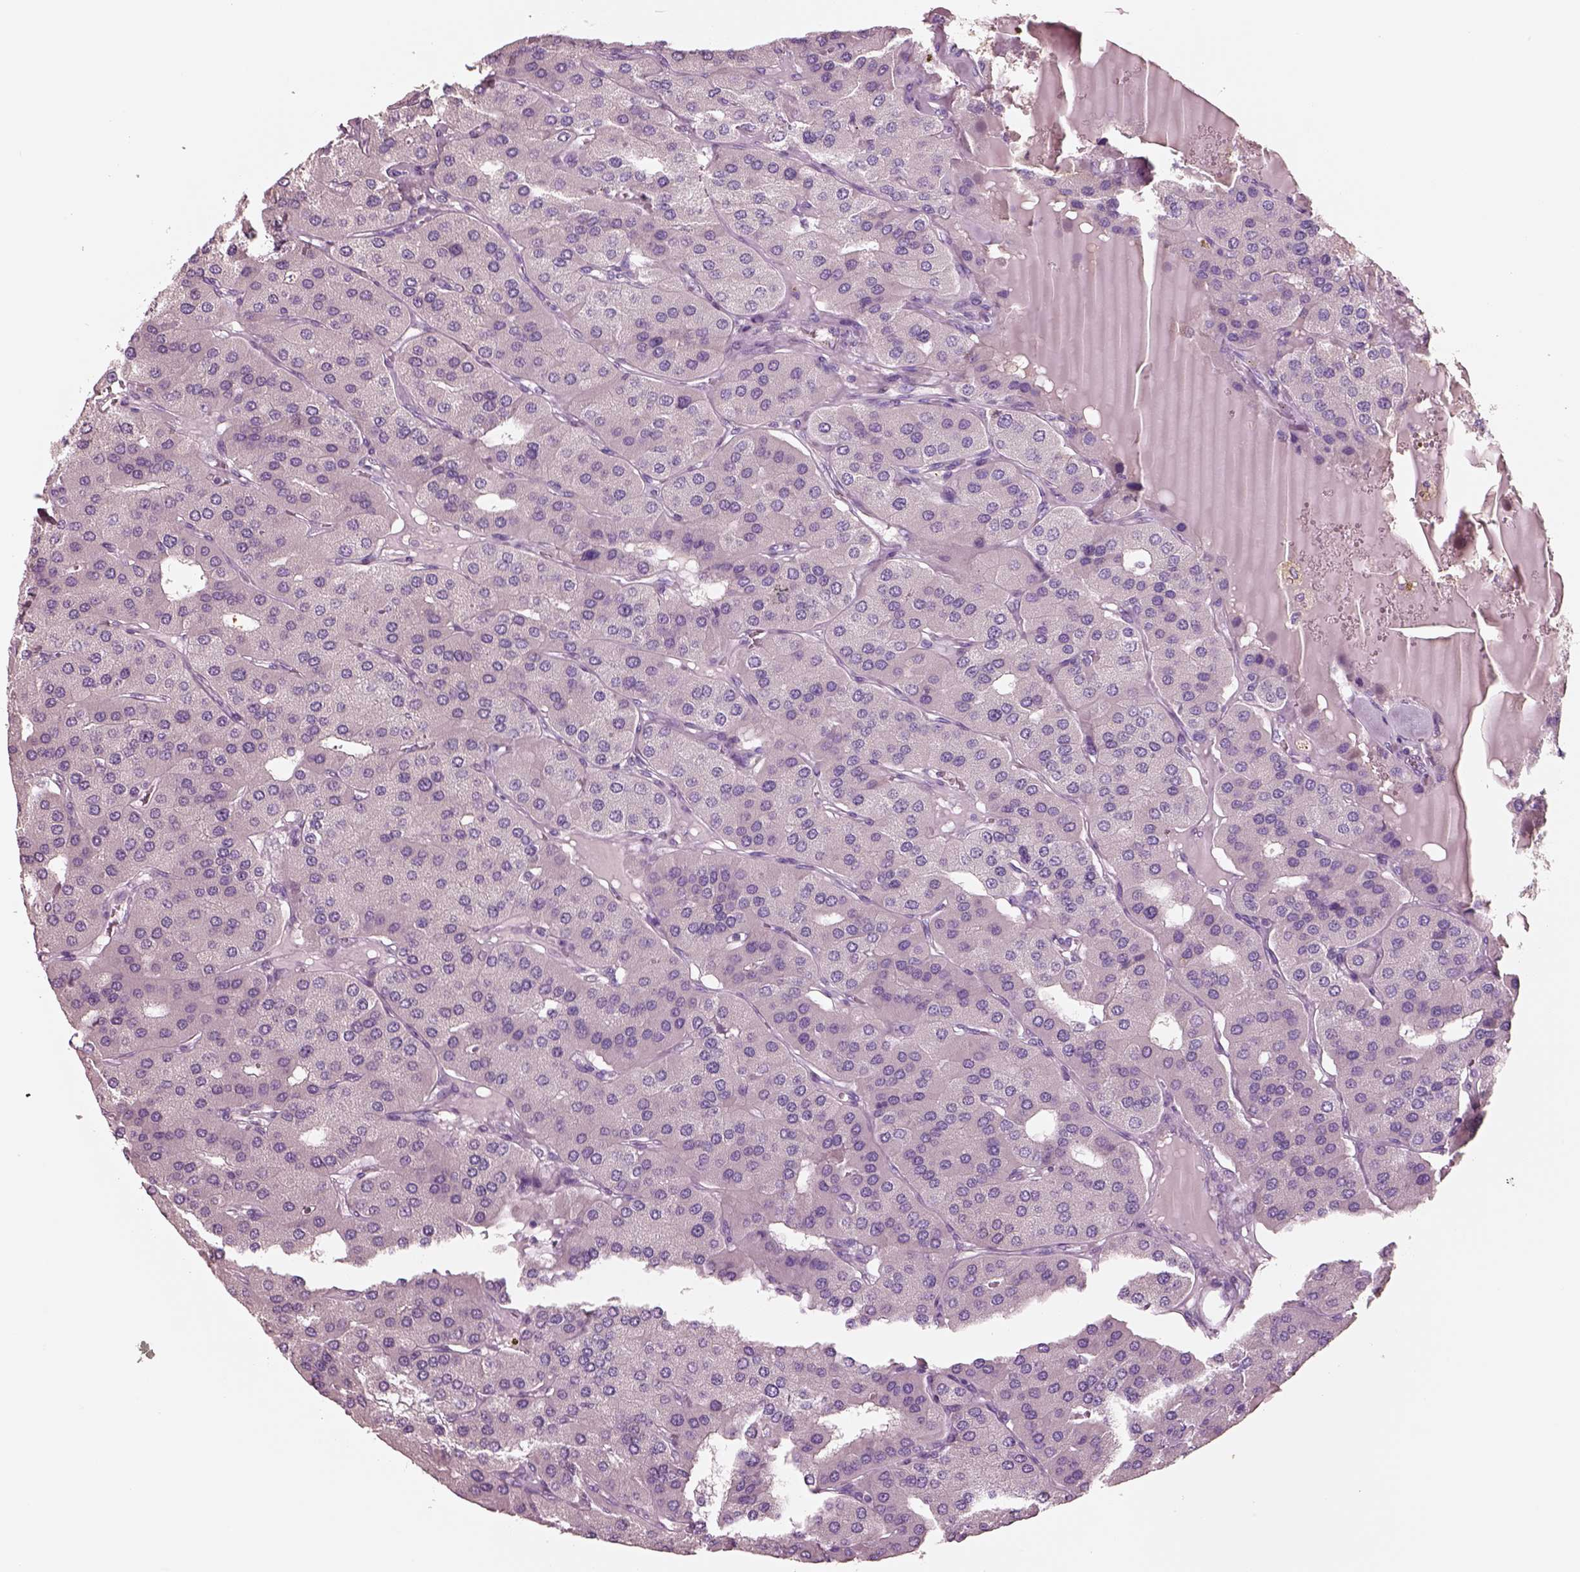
{"staining": {"intensity": "negative", "quantity": "none", "location": "none"}, "tissue": "parathyroid gland", "cell_type": "Glandular cells", "image_type": "normal", "snomed": [{"axis": "morphology", "description": "Normal tissue, NOS"}, {"axis": "morphology", "description": "Adenoma, NOS"}, {"axis": "topography", "description": "Parathyroid gland"}], "caption": "This is an IHC histopathology image of normal parathyroid gland. There is no expression in glandular cells.", "gene": "IGLL1", "patient": {"sex": "female", "age": 86}}